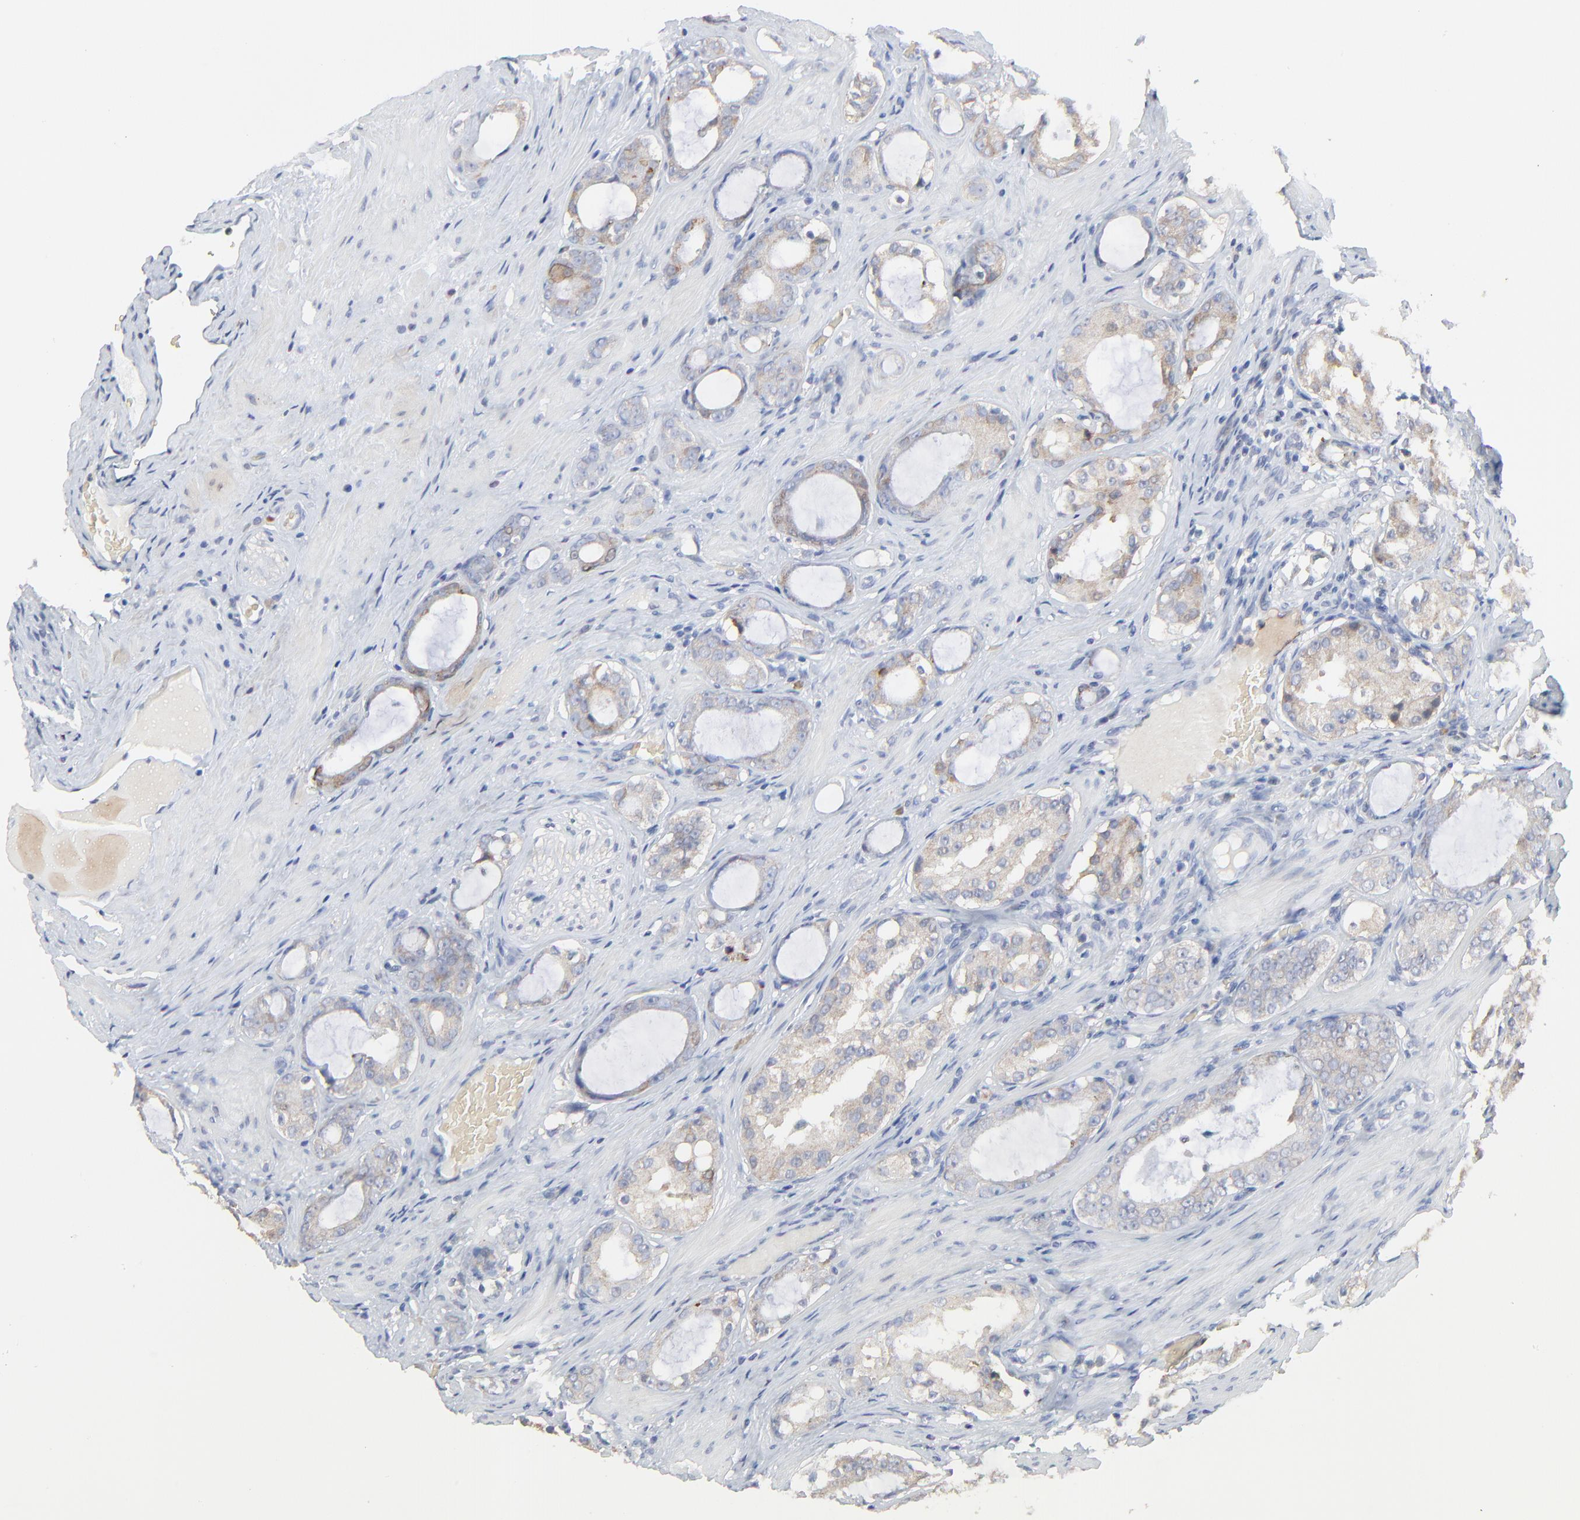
{"staining": {"intensity": "weak", "quantity": ">75%", "location": "cytoplasmic/membranous"}, "tissue": "prostate cancer", "cell_type": "Tumor cells", "image_type": "cancer", "snomed": [{"axis": "morphology", "description": "Adenocarcinoma, Medium grade"}, {"axis": "topography", "description": "Prostate"}], "caption": "Tumor cells show weak cytoplasmic/membranous staining in approximately >75% of cells in prostate adenocarcinoma (medium-grade).", "gene": "FANCB", "patient": {"sex": "male", "age": 73}}